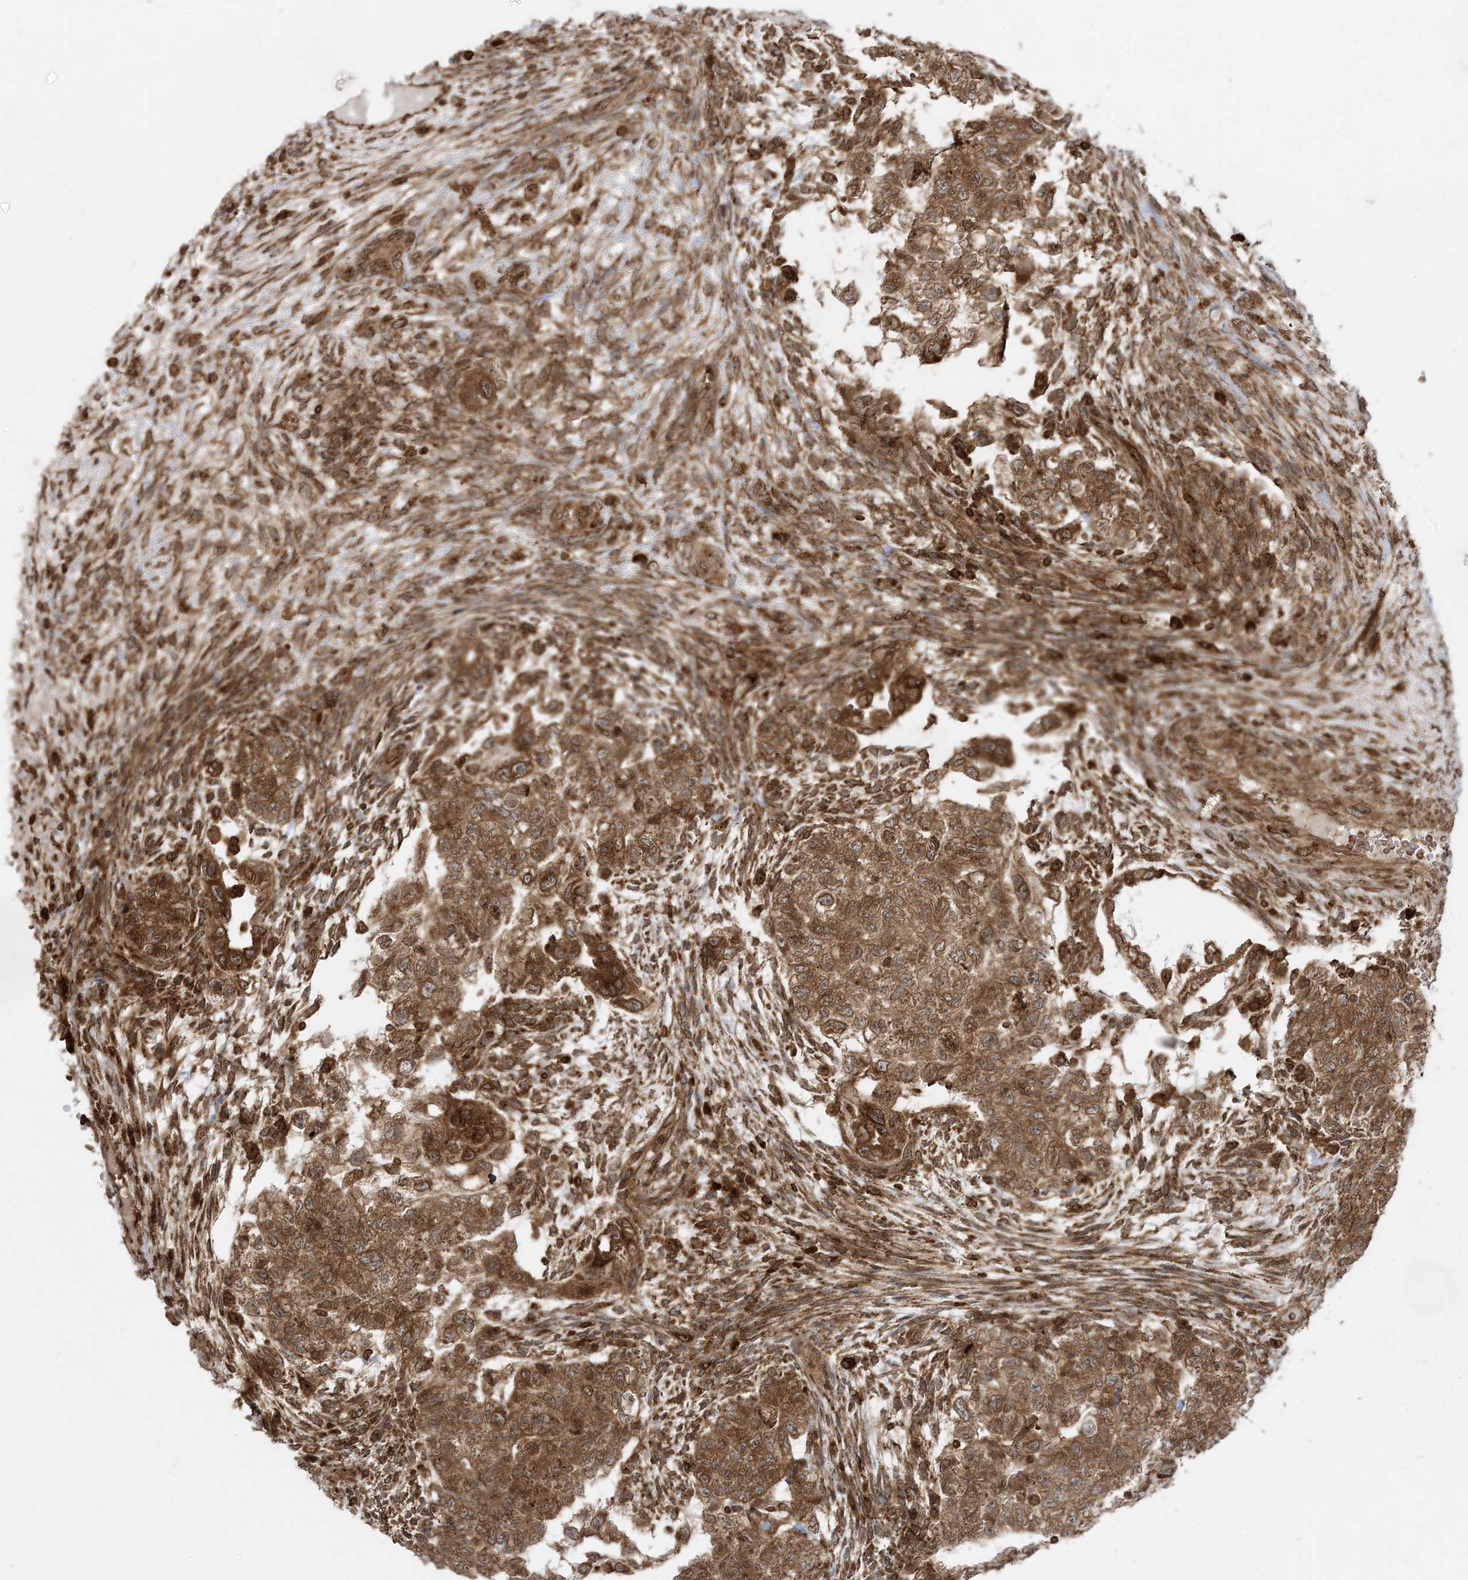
{"staining": {"intensity": "strong", "quantity": ">75%", "location": "cytoplasmic/membranous"}, "tissue": "testis cancer", "cell_type": "Tumor cells", "image_type": "cancer", "snomed": [{"axis": "morphology", "description": "Carcinoma, Embryonal, NOS"}, {"axis": "topography", "description": "Testis"}], "caption": "Strong cytoplasmic/membranous positivity is identified in about >75% of tumor cells in testis cancer (embryonal carcinoma).", "gene": "DDX19B", "patient": {"sex": "male", "age": 36}}